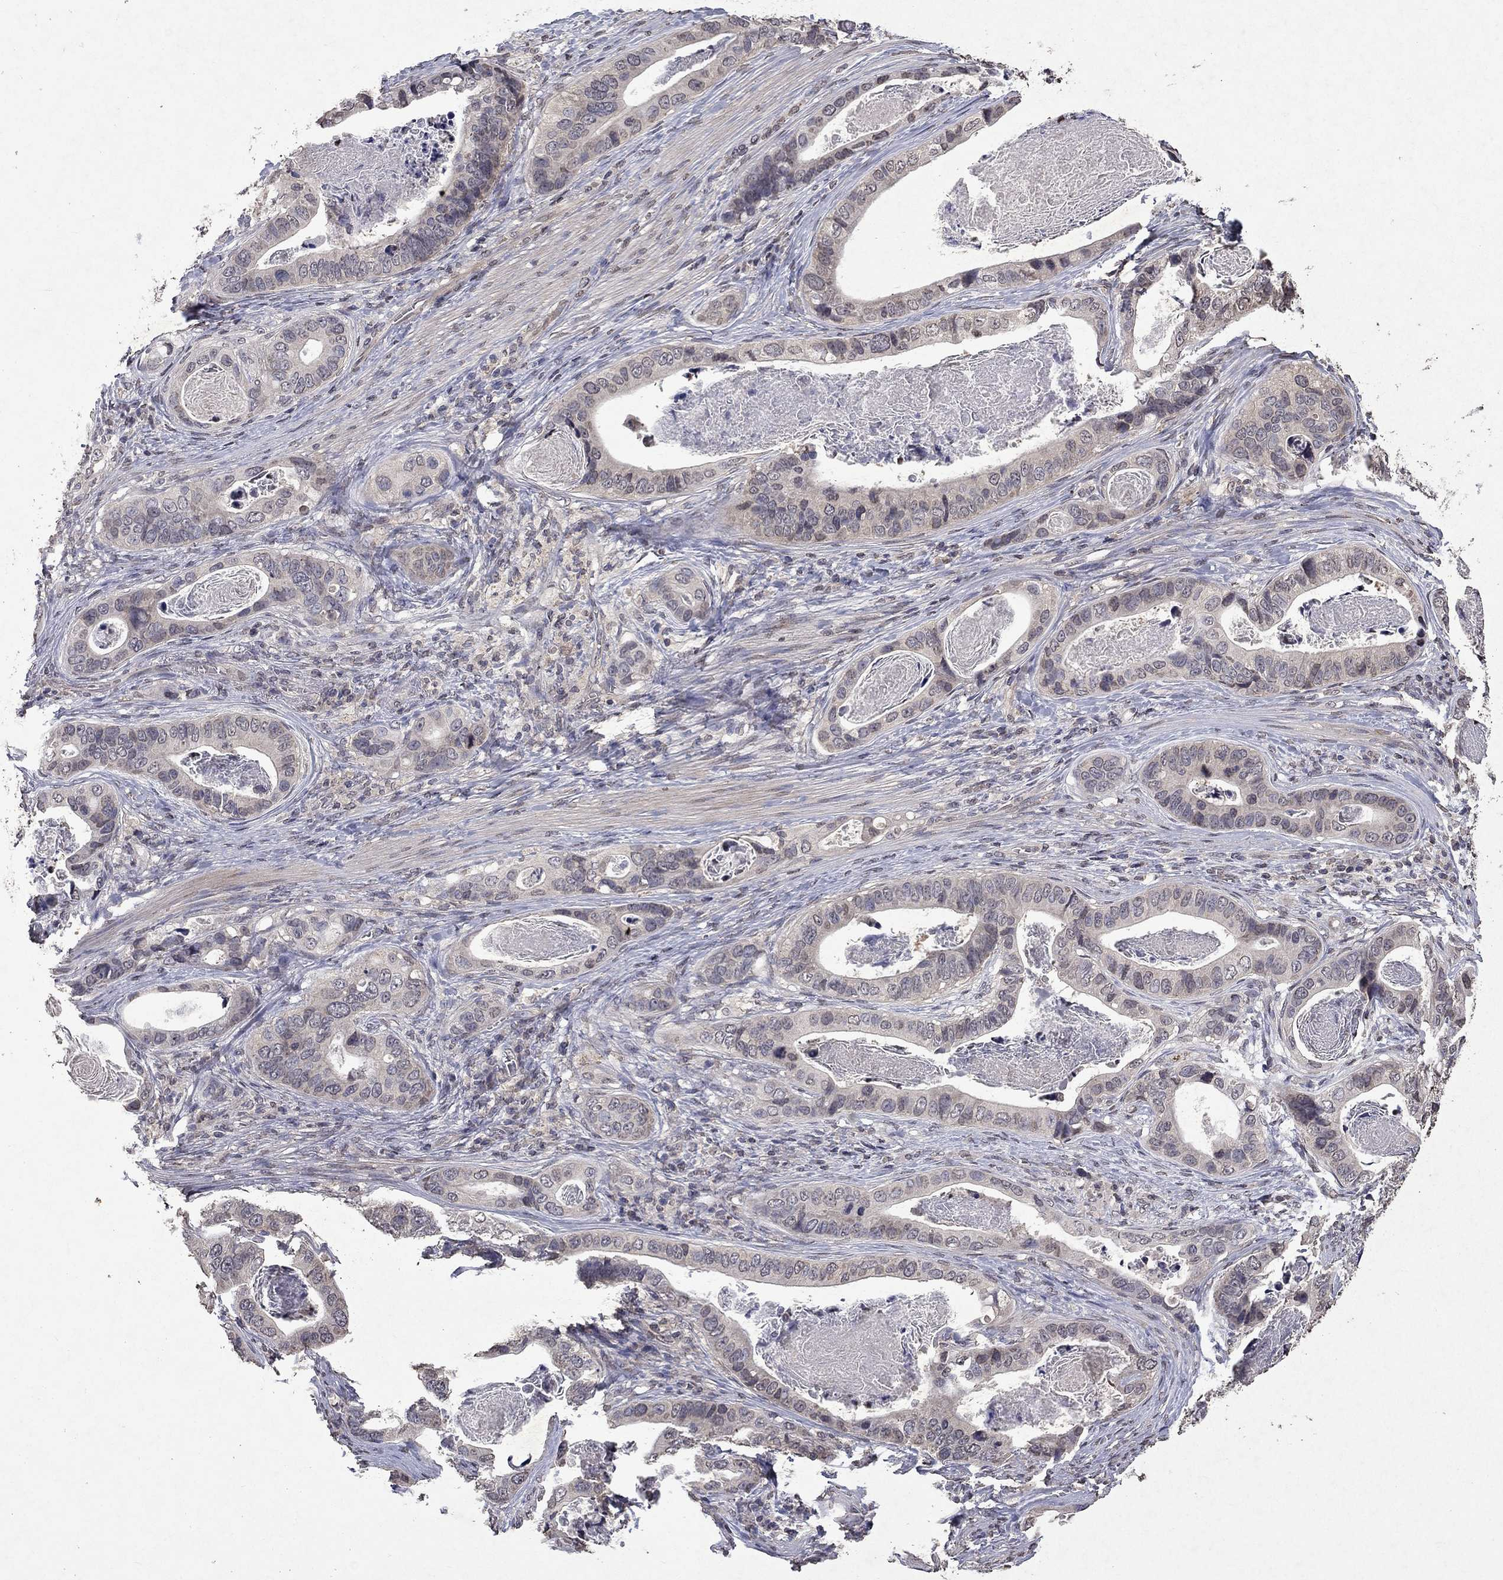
{"staining": {"intensity": "negative", "quantity": "none", "location": "none"}, "tissue": "stomach cancer", "cell_type": "Tumor cells", "image_type": "cancer", "snomed": [{"axis": "morphology", "description": "Adenocarcinoma, NOS"}, {"axis": "topography", "description": "Stomach"}], "caption": "IHC of human stomach adenocarcinoma demonstrates no staining in tumor cells.", "gene": "TTC38", "patient": {"sex": "male", "age": 84}}